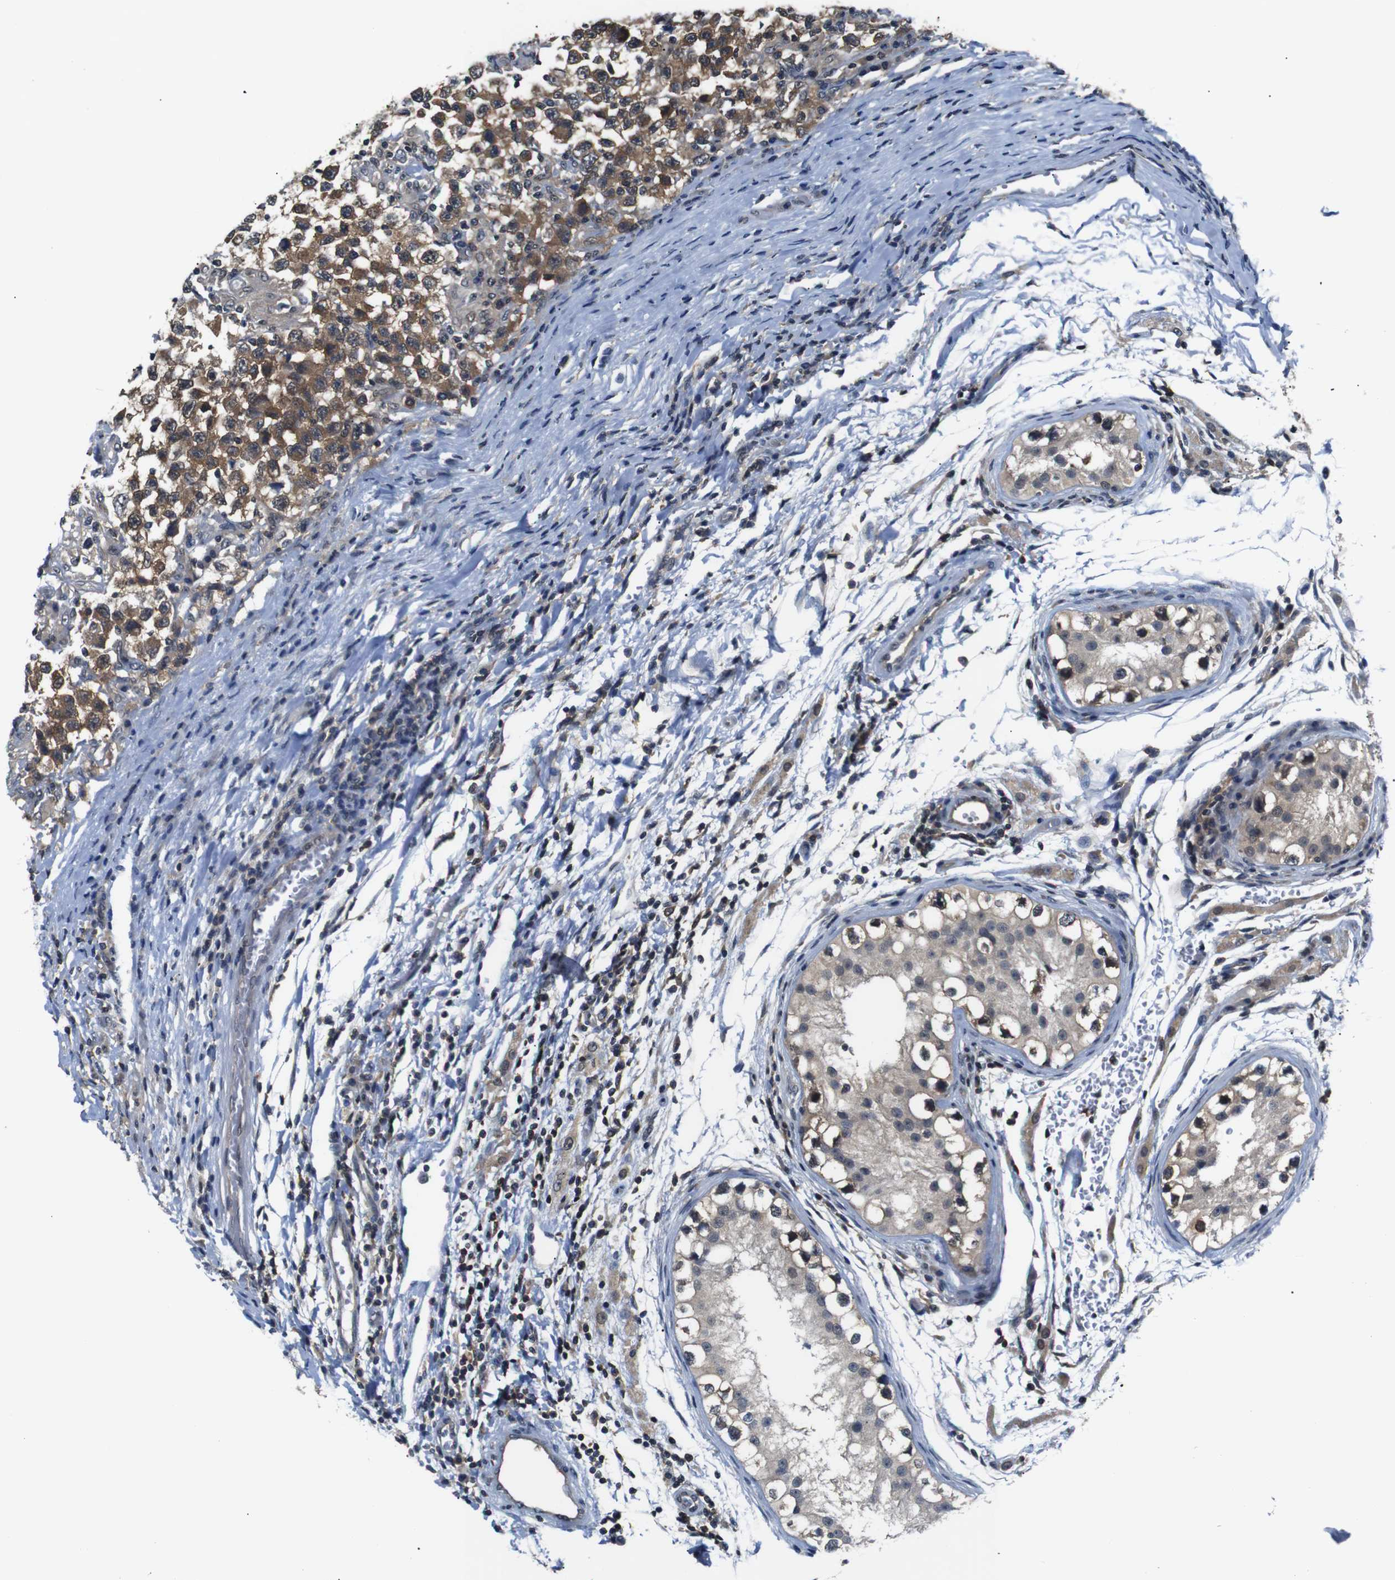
{"staining": {"intensity": "moderate", "quantity": ">75%", "location": "cytoplasmic/membranous"}, "tissue": "testis cancer", "cell_type": "Tumor cells", "image_type": "cancer", "snomed": [{"axis": "morphology", "description": "Carcinoma, Embryonal, NOS"}, {"axis": "topography", "description": "Testis"}], "caption": "Human embryonal carcinoma (testis) stained with a brown dye exhibits moderate cytoplasmic/membranous positive expression in approximately >75% of tumor cells.", "gene": "UBXN1", "patient": {"sex": "male", "age": 21}}